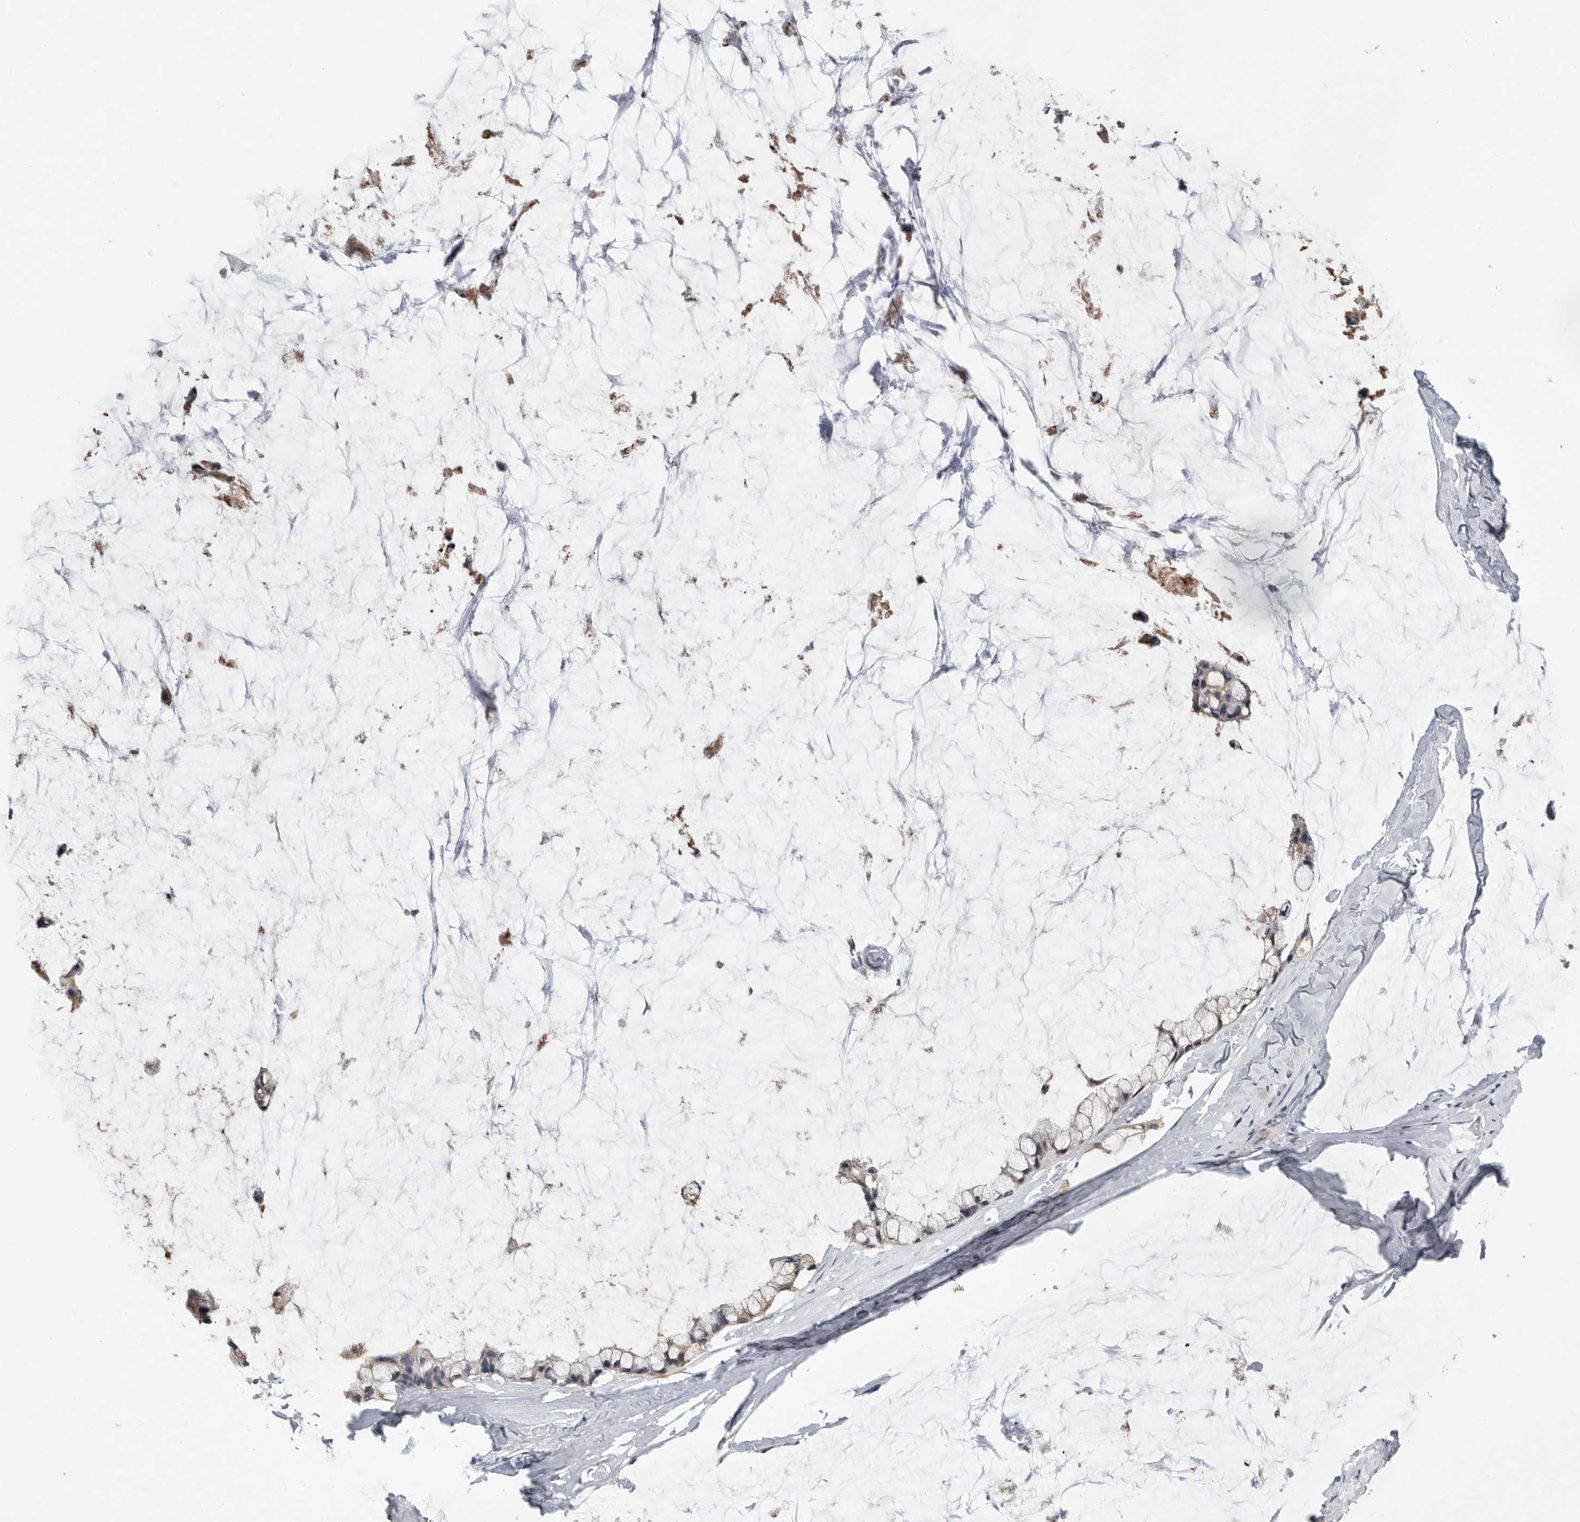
{"staining": {"intensity": "negative", "quantity": "none", "location": "none"}, "tissue": "ovarian cancer", "cell_type": "Tumor cells", "image_type": "cancer", "snomed": [{"axis": "morphology", "description": "Cystadenocarcinoma, mucinous, NOS"}, {"axis": "topography", "description": "Ovary"}], "caption": "Tumor cells are negative for protein expression in human ovarian cancer. (Stains: DAB IHC with hematoxylin counter stain, Microscopy: brightfield microscopy at high magnification).", "gene": "PDCD4", "patient": {"sex": "female", "age": 39}}